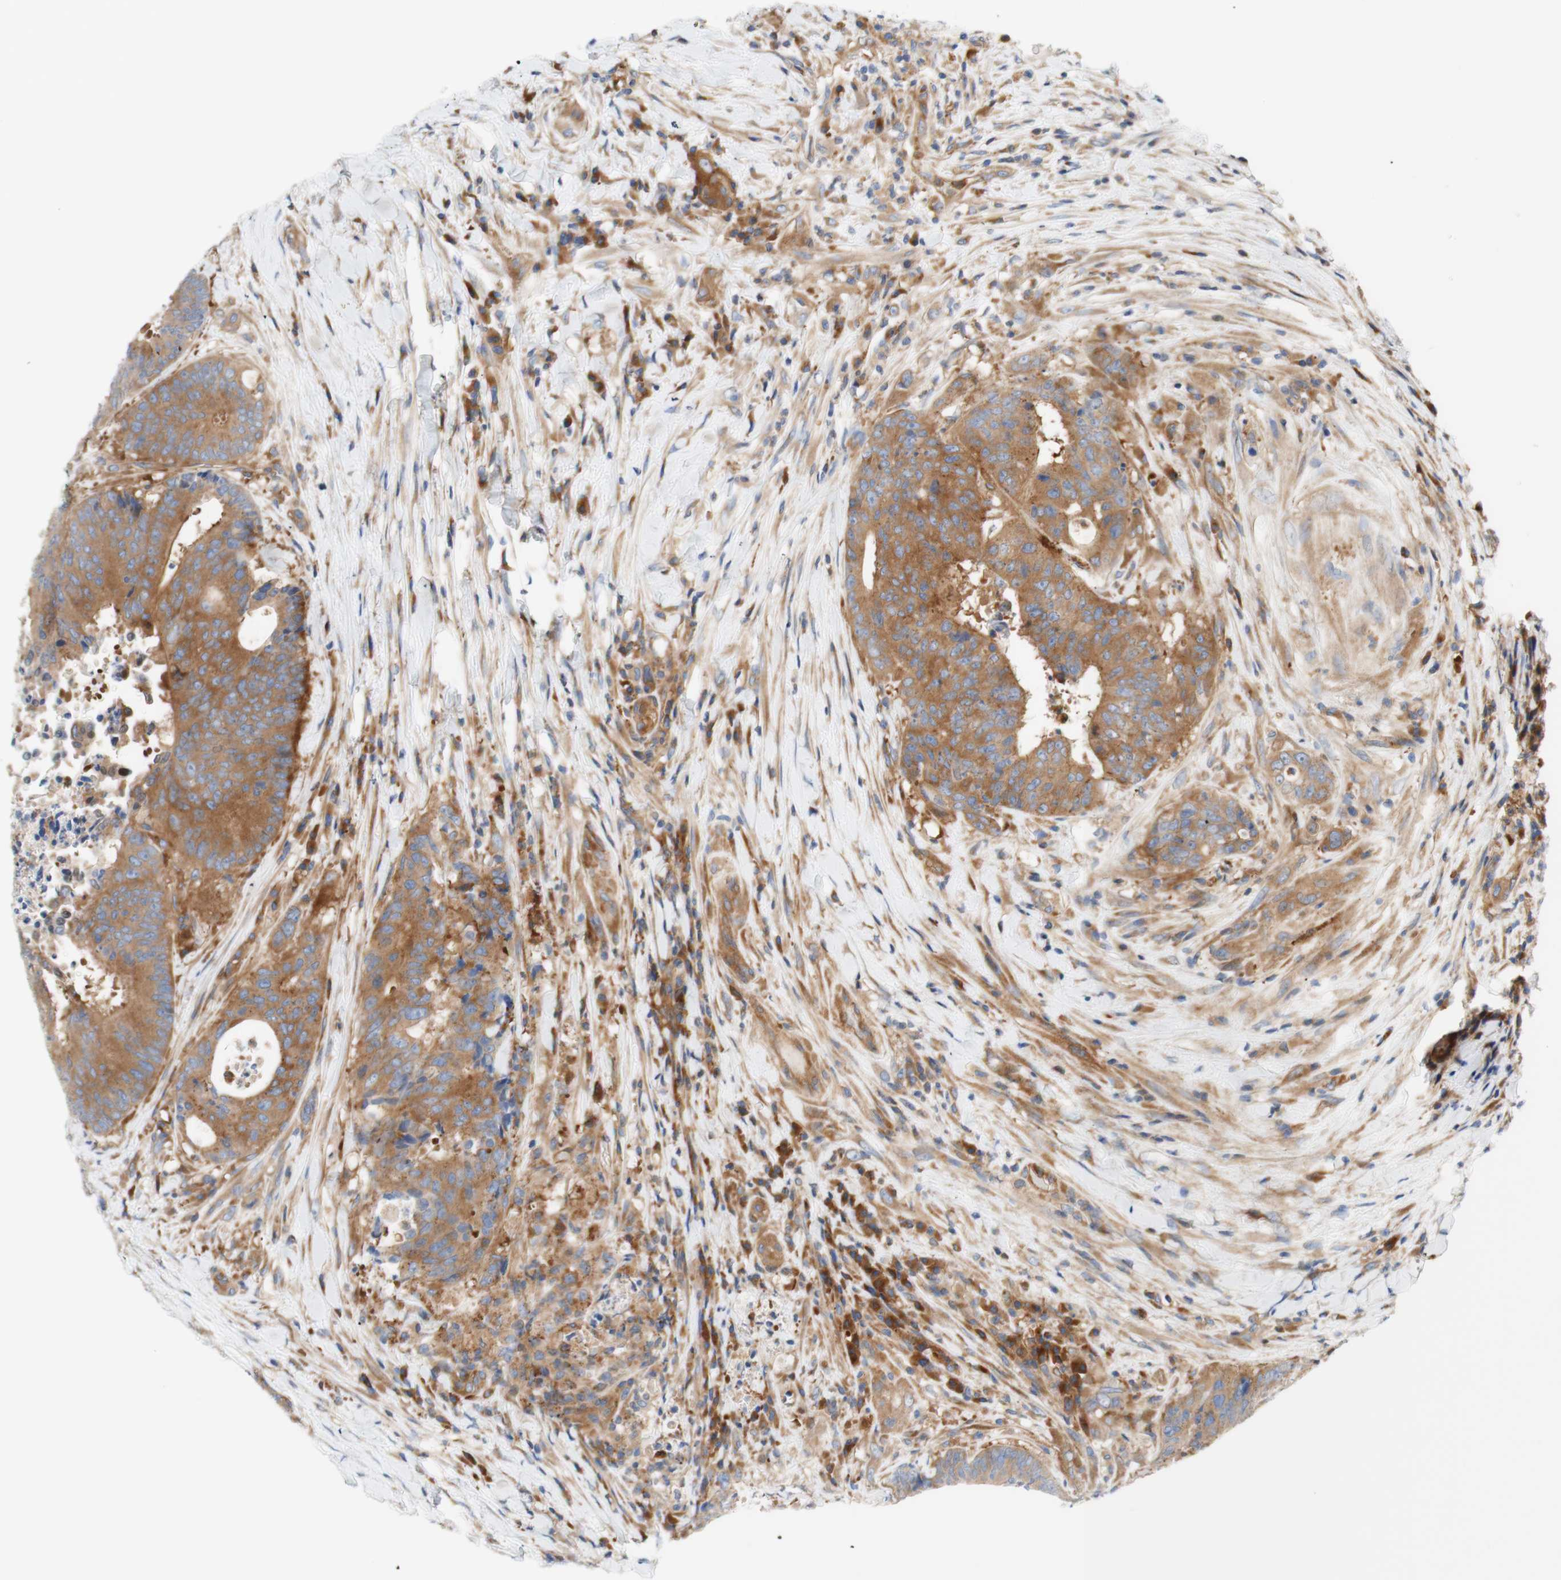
{"staining": {"intensity": "moderate", "quantity": "25%-75%", "location": "cytoplasmic/membranous"}, "tissue": "colorectal cancer", "cell_type": "Tumor cells", "image_type": "cancer", "snomed": [{"axis": "morphology", "description": "Adenocarcinoma, NOS"}, {"axis": "topography", "description": "Rectum"}], "caption": "Moderate cytoplasmic/membranous staining for a protein is present in approximately 25%-75% of tumor cells of adenocarcinoma (colorectal) using immunohistochemistry (IHC).", "gene": "STOM", "patient": {"sex": "male", "age": 72}}